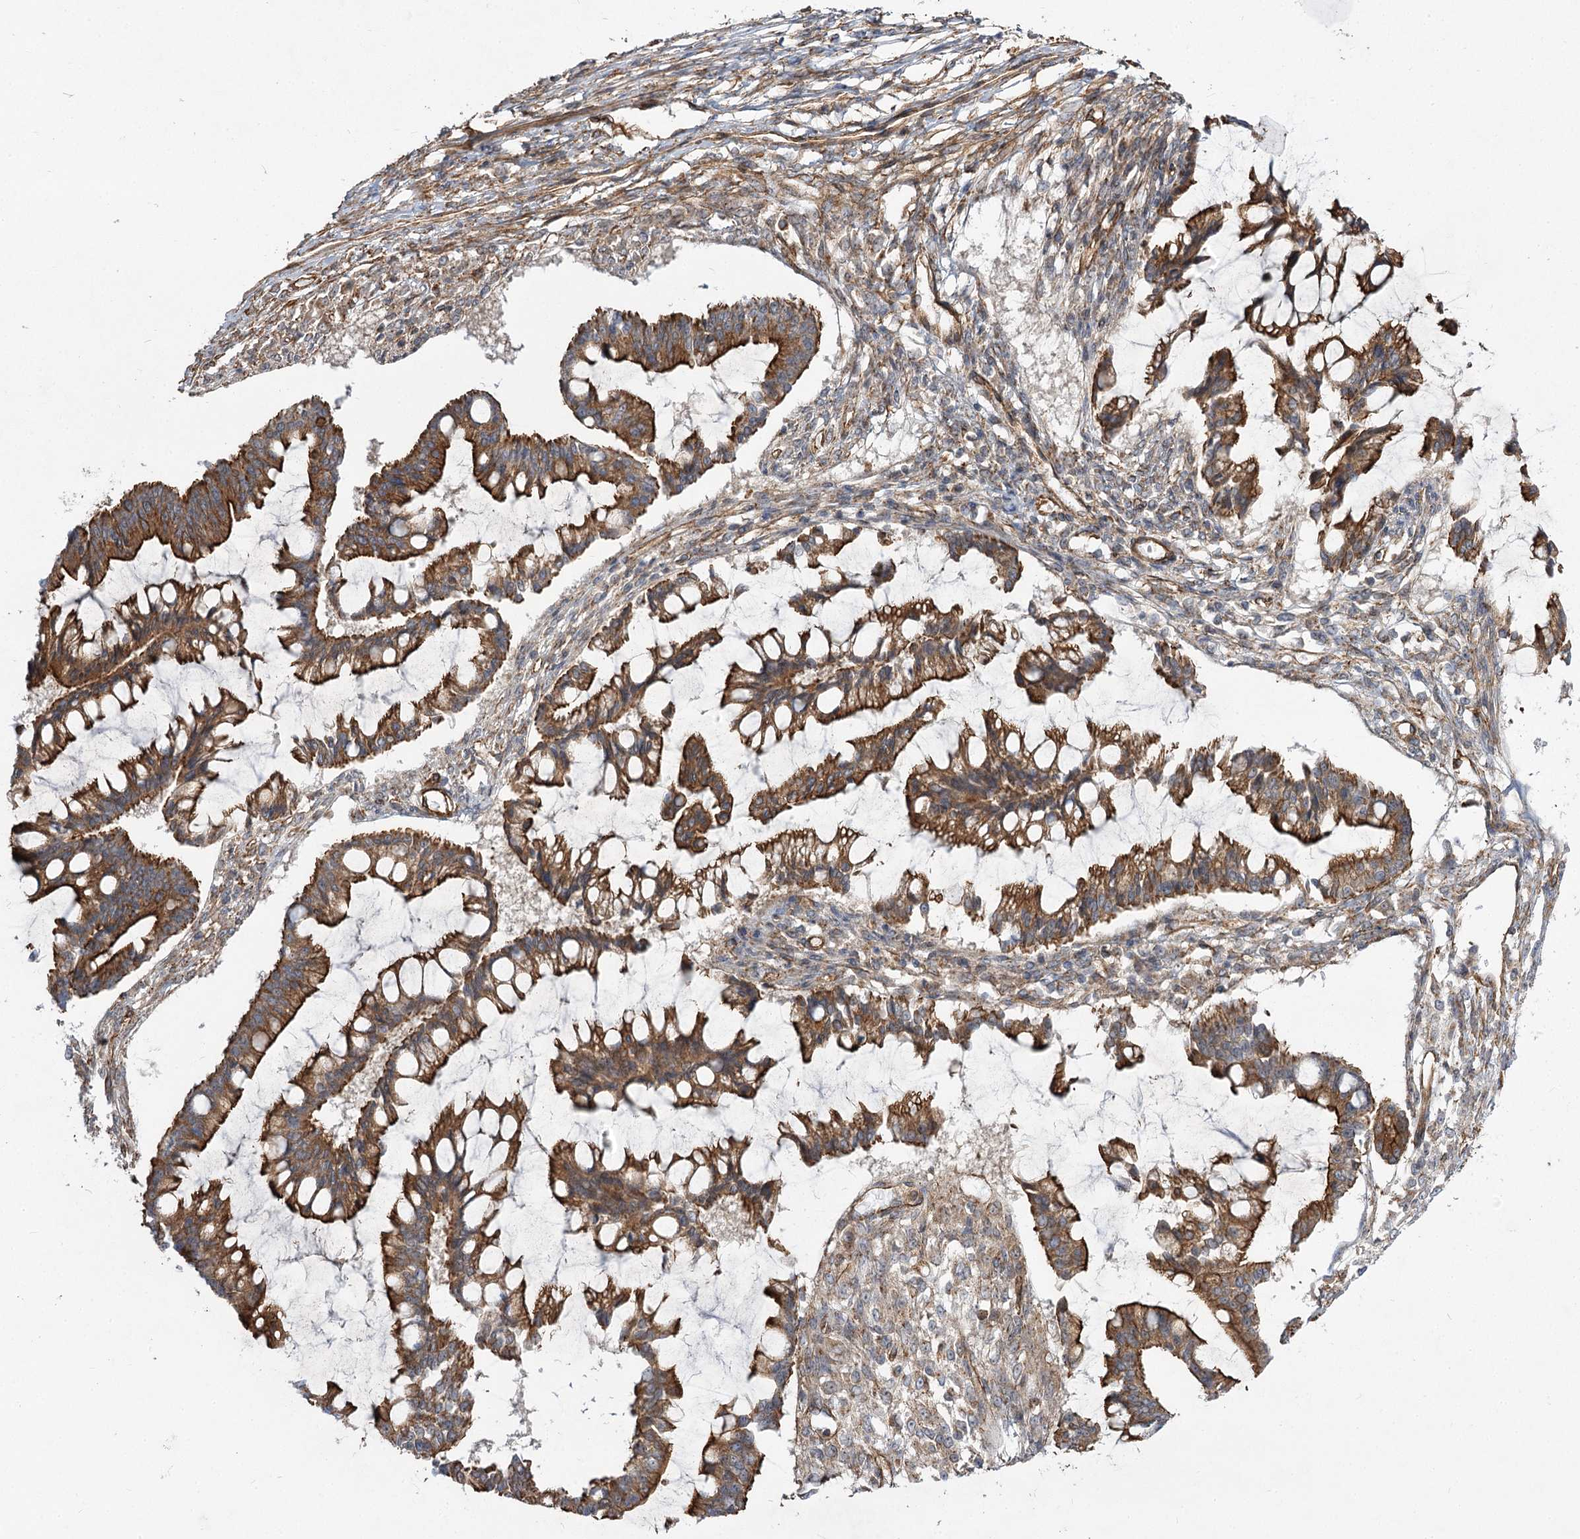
{"staining": {"intensity": "strong", "quantity": ">75%", "location": "cytoplasmic/membranous"}, "tissue": "ovarian cancer", "cell_type": "Tumor cells", "image_type": "cancer", "snomed": [{"axis": "morphology", "description": "Cystadenocarcinoma, mucinous, NOS"}, {"axis": "topography", "description": "Ovary"}], "caption": "Immunohistochemical staining of human ovarian cancer shows high levels of strong cytoplasmic/membranous protein expression in approximately >75% of tumor cells. (brown staining indicates protein expression, while blue staining denotes nuclei).", "gene": "SH3BP5L", "patient": {"sex": "female", "age": 73}}